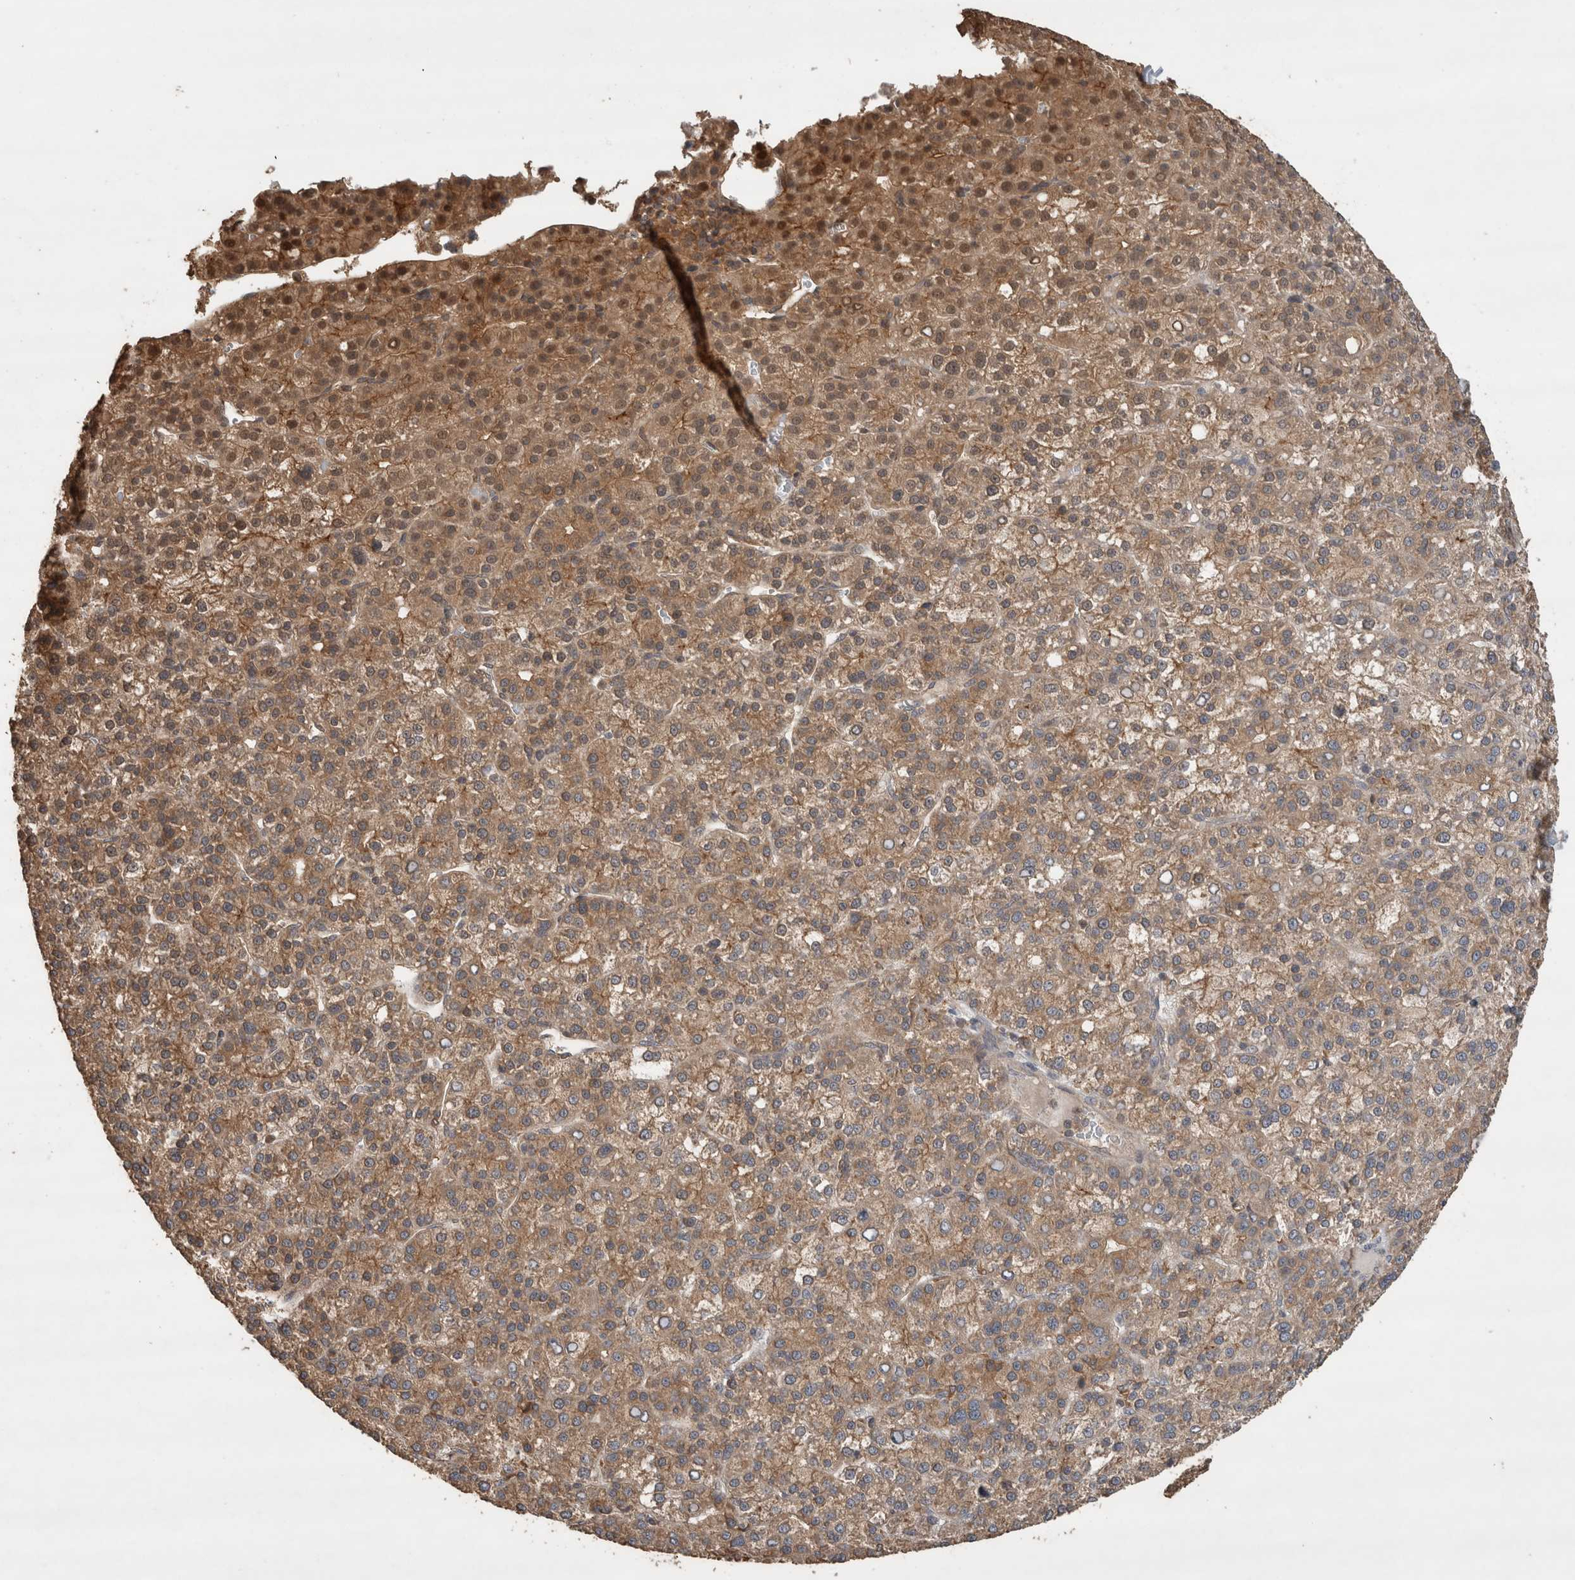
{"staining": {"intensity": "moderate", "quantity": ">75%", "location": "cytoplasmic/membranous"}, "tissue": "liver cancer", "cell_type": "Tumor cells", "image_type": "cancer", "snomed": [{"axis": "morphology", "description": "Carcinoma, Hepatocellular, NOS"}, {"axis": "topography", "description": "Liver"}], "caption": "Moderate cytoplasmic/membranous protein expression is appreciated in about >75% of tumor cells in liver cancer. The staining was performed using DAB, with brown indicating positive protein expression. Nuclei are stained blue with hematoxylin.", "gene": "OTUD7B", "patient": {"sex": "female", "age": 58}}